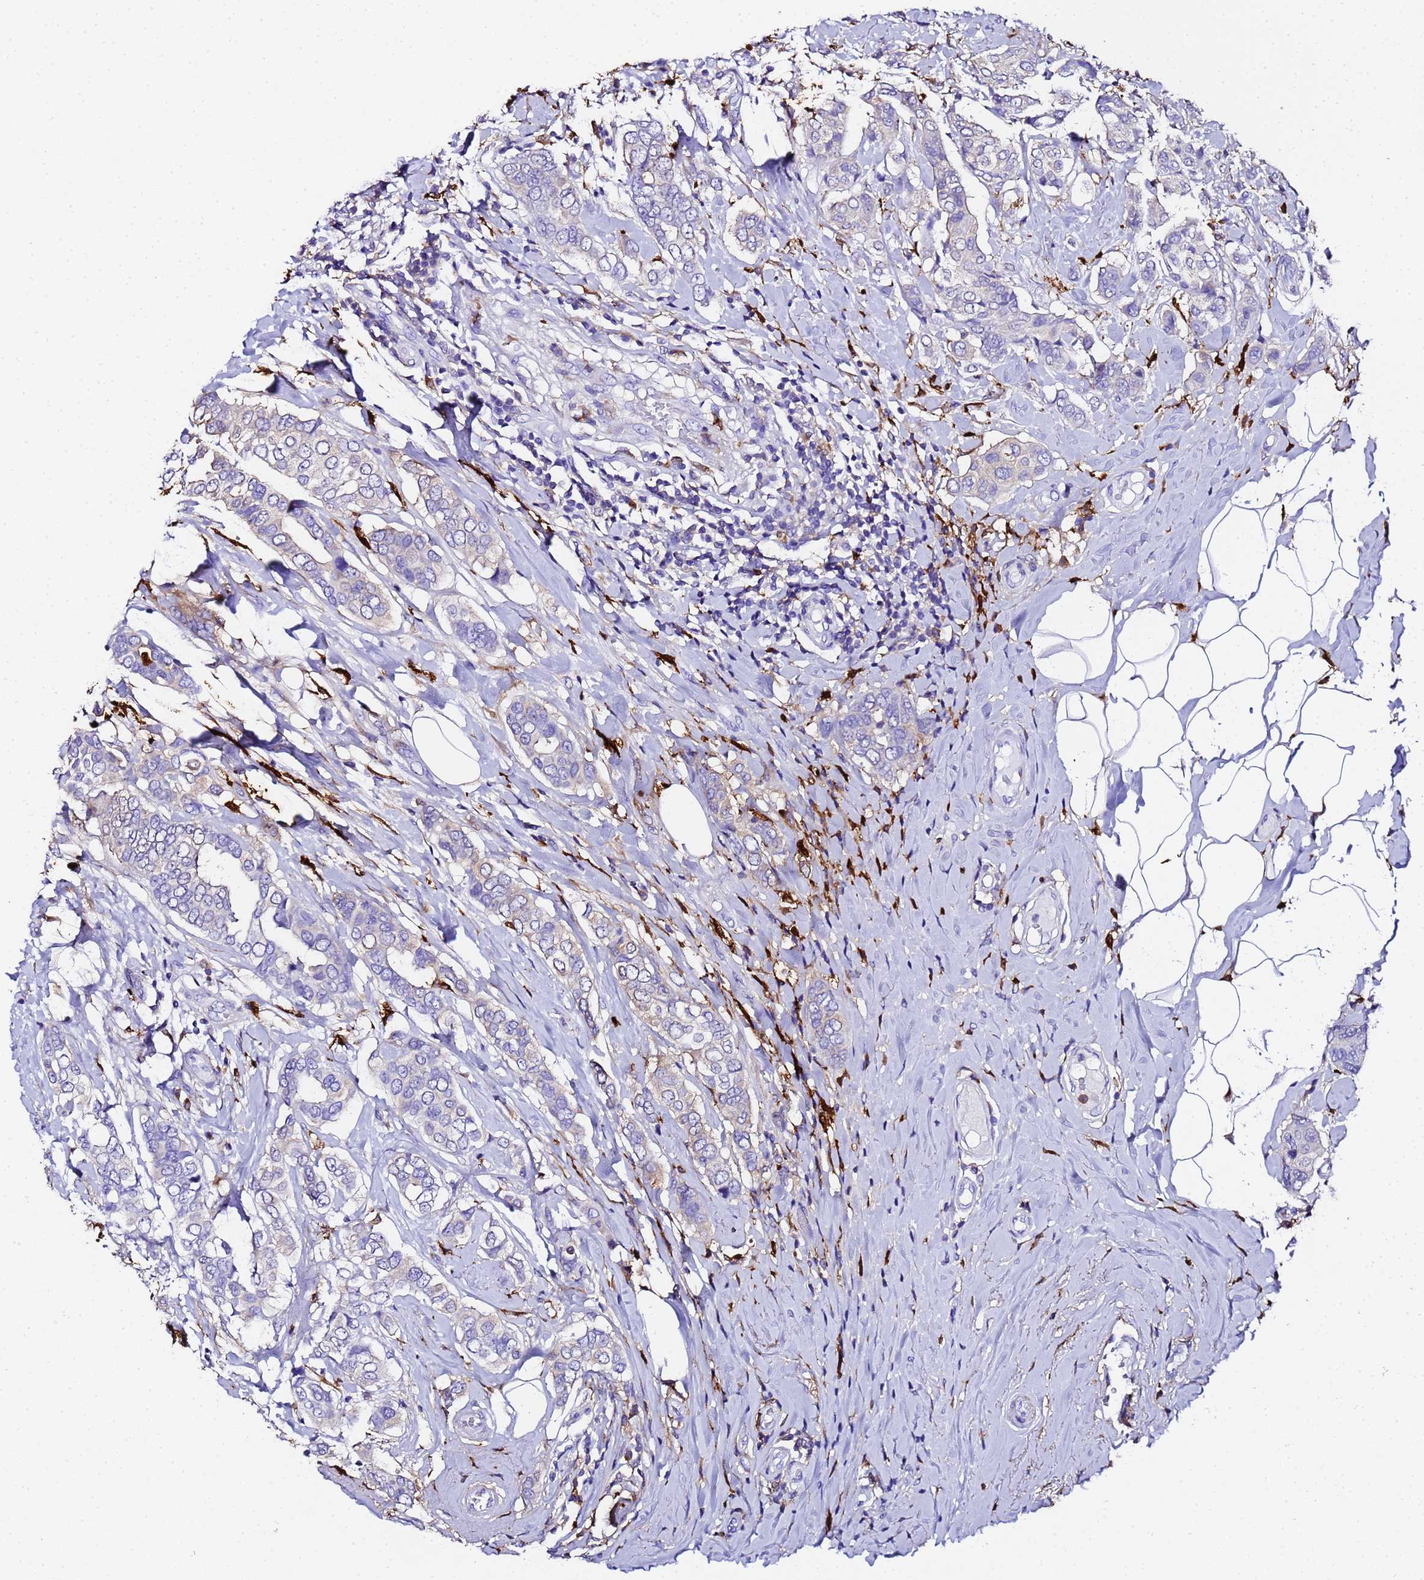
{"staining": {"intensity": "moderate", "quantity": "<25%", "location": "cytoplasmic/membranous"}, "tissue": "breast cancer", "cell_type": "Tumor cells", "image_type": "cancer", "snomed": [{"axis": "morphology", "description": "Lobular carcinoma"}, {"axis": "topography", "description": "Breast"}], "caption": "Tumor cells exhibit moderate cytoplasmic/membranous staining in approximately <25% of cells in breast cancer (lobular carcinoma).", "gene": "FTL", "patient": {"sex": "female", "age": 51}}